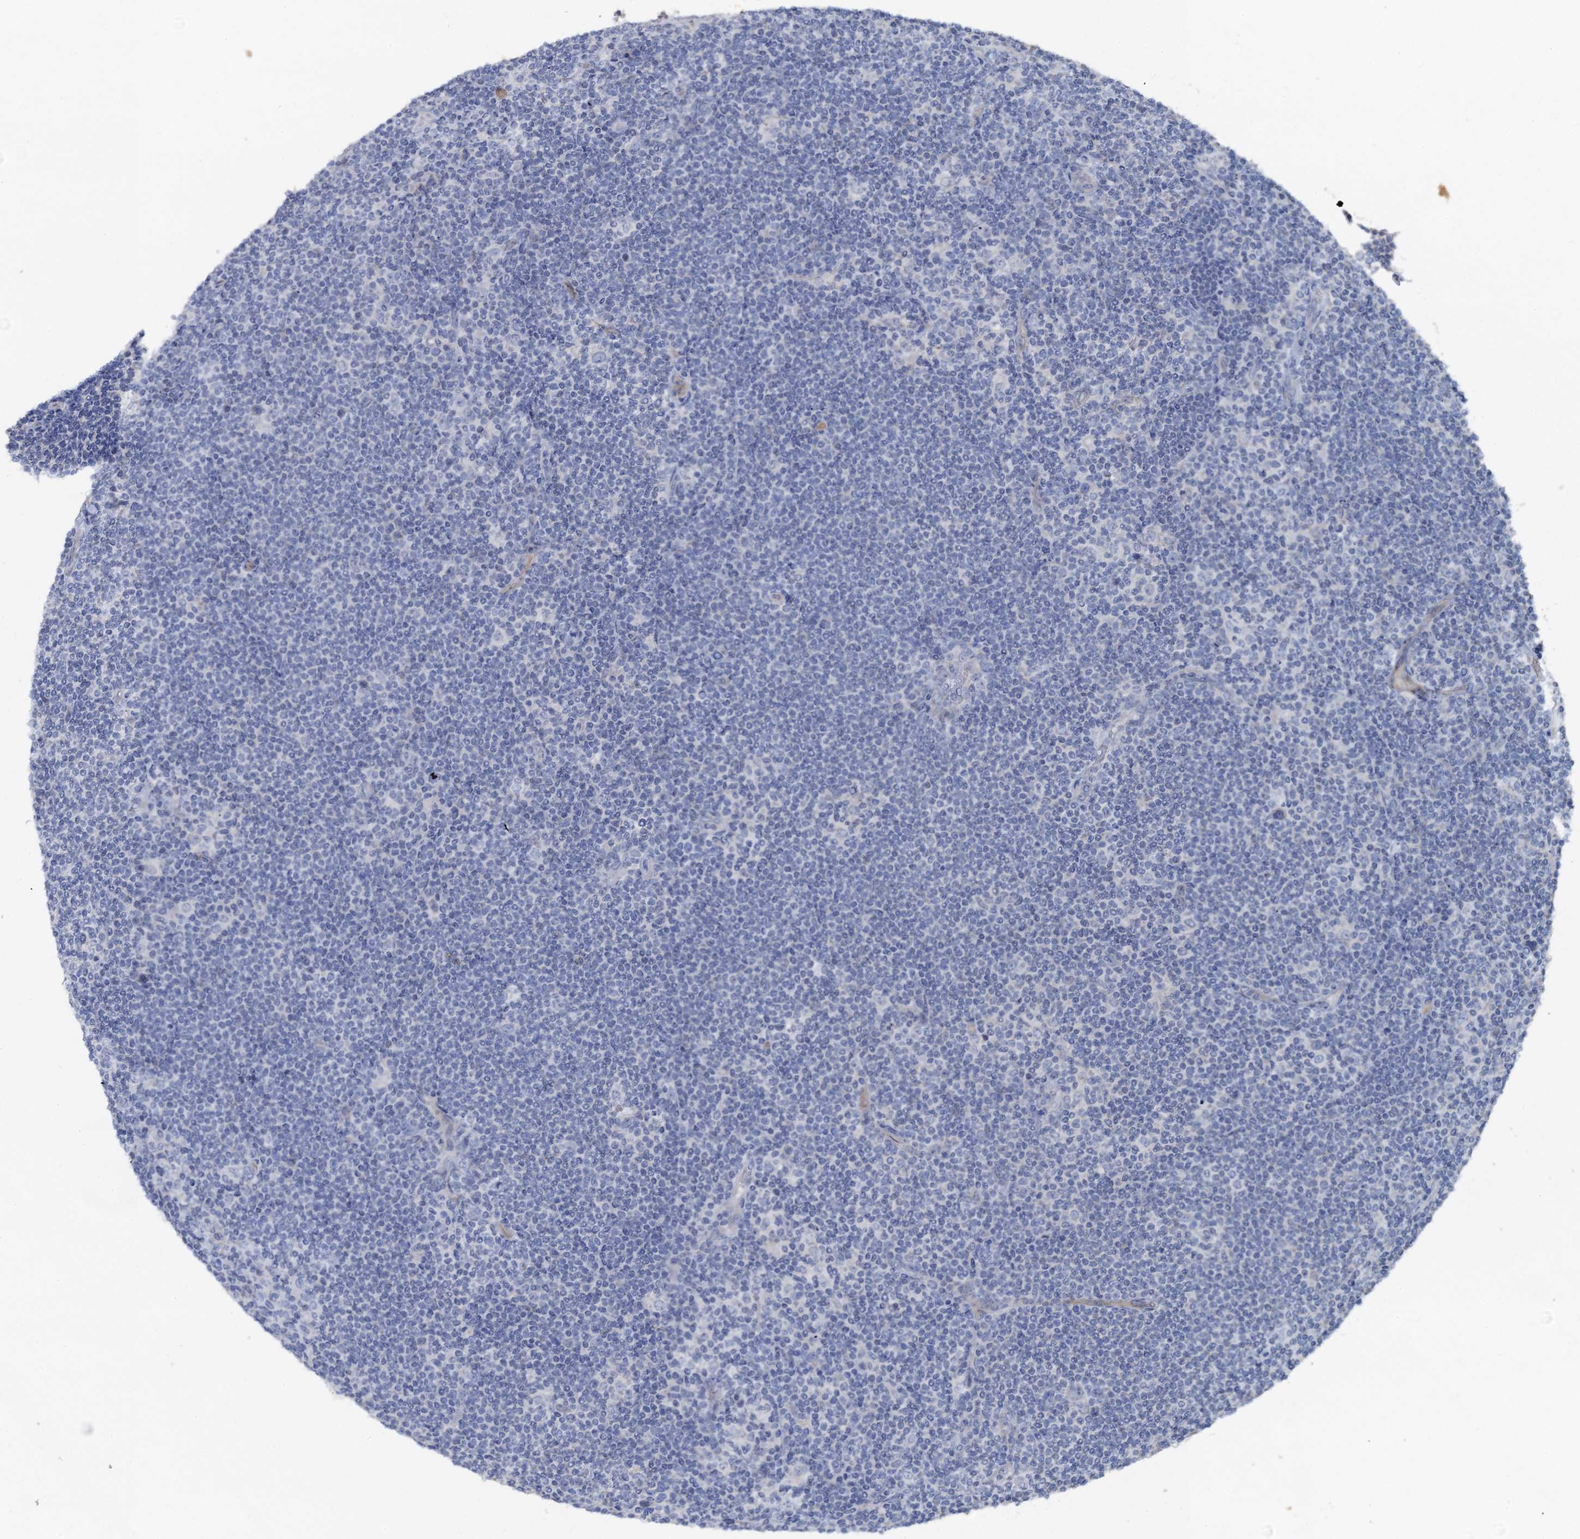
{"staining": {"intensity": "negative", "quantity": "none", "location": "none"}, "tissue": "lymphoma", "cell_type": "Tumor cells", "image_type": "cancer", "snomed": [{"axis": "morphology", "description": "Hodgkin's disease, NOS"}, {"axis": "topography", "description": "Lymph node"}], "caption": "Hodgkin's disease stained for a protein using IHC shows no staining tumor cells.", "gene": "PLLP", "patient": {"sex": "female", "age": 57}}